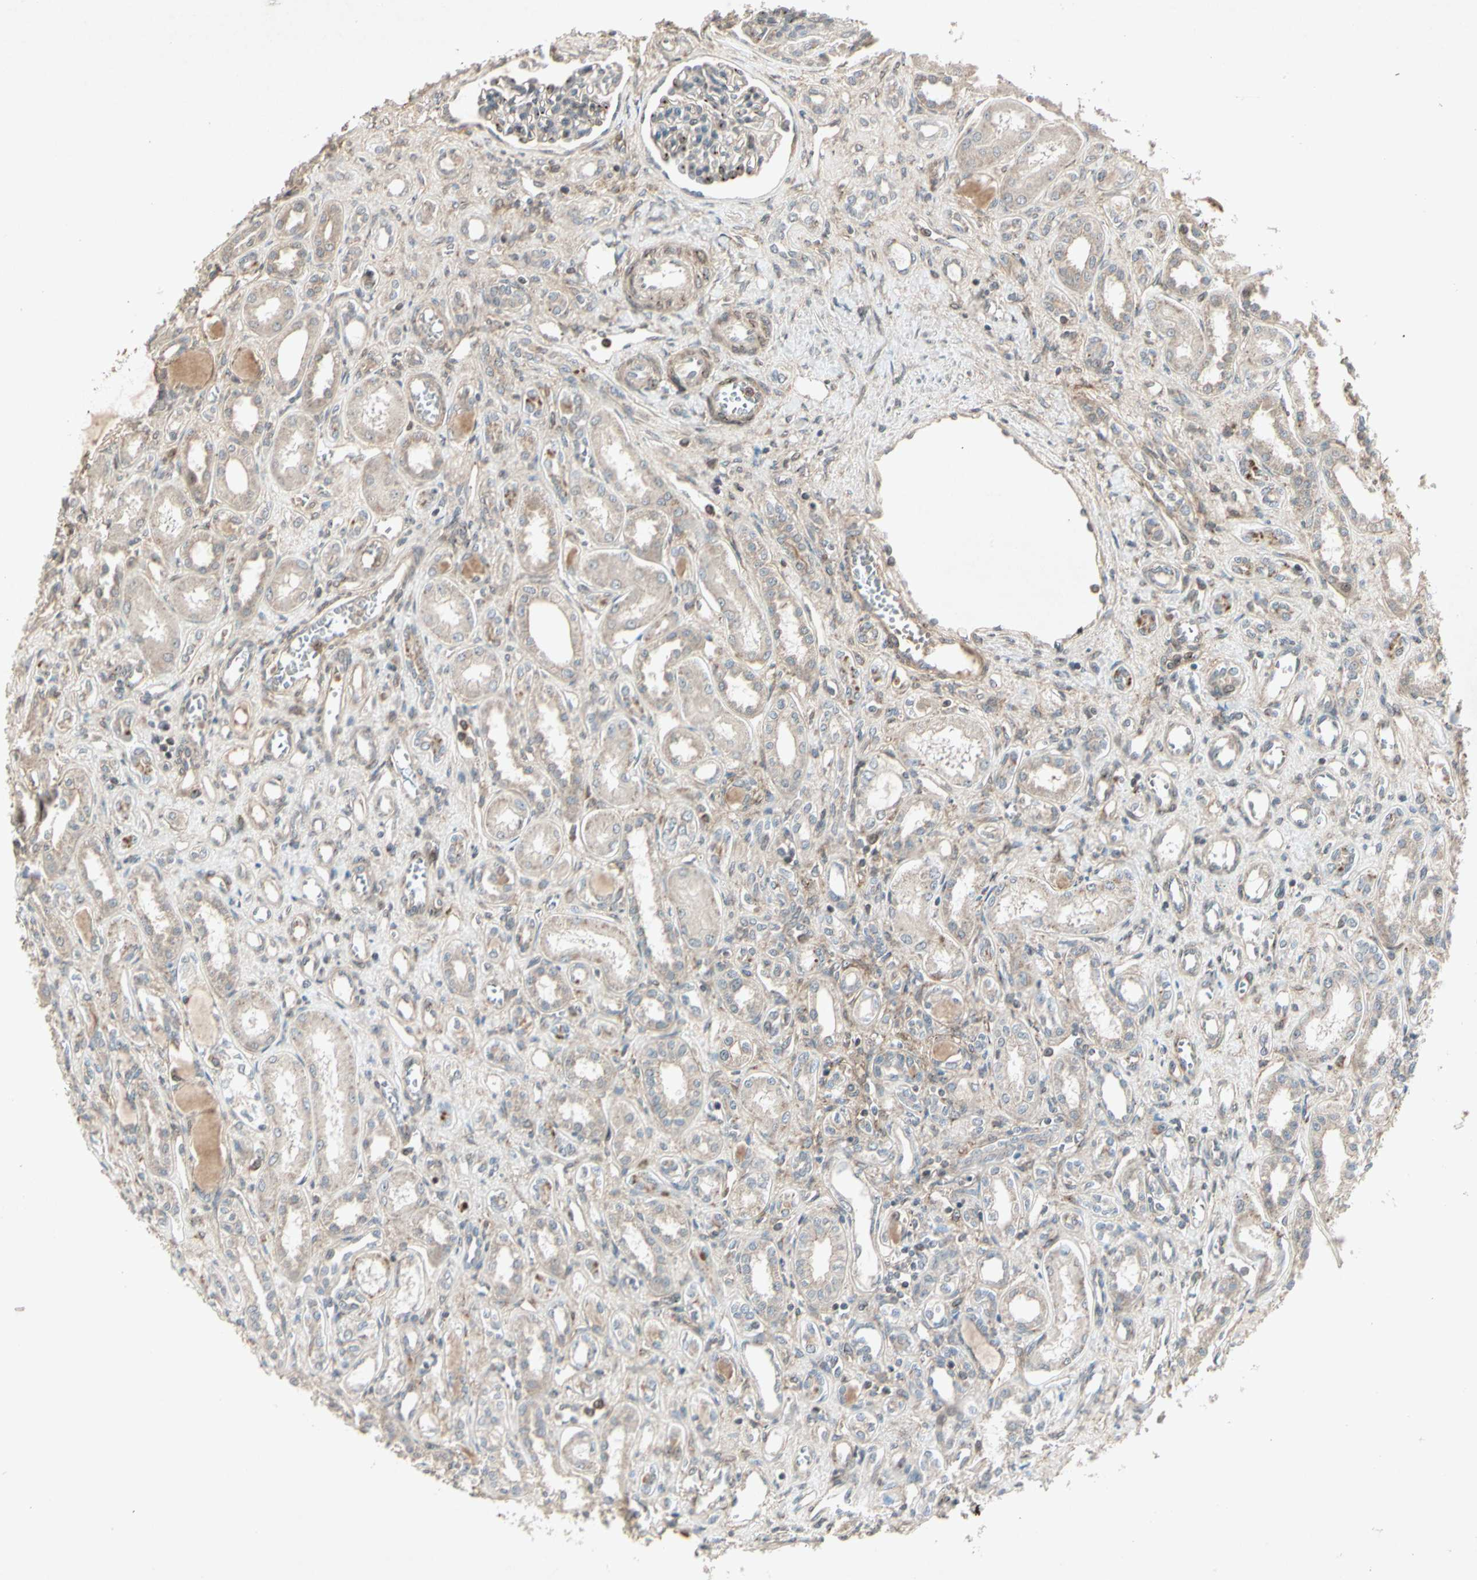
{"staining": {"intensity": "weak", "quantity": "25%-75%", "location": "cytoplasmic/membranous"}, "tissue": "kidney", "cell_type": "Cells in glomeruli", "image_type": "normal", "snomed": [{"axis": "morphology", "description": "Normal tissue, NOS"}, {"axis": "topography", "description": "Kidney"}], "caption": "Immunohistochemistry photomicrograph of benign human kidney stained for a protein (brown), which shows low levels of weak cytoplasmic/membranous positivity in approximately 25%-75% of cells in glomeruli.", "gene": "TEK", "patient": {"sex": "male", "age": 7}}